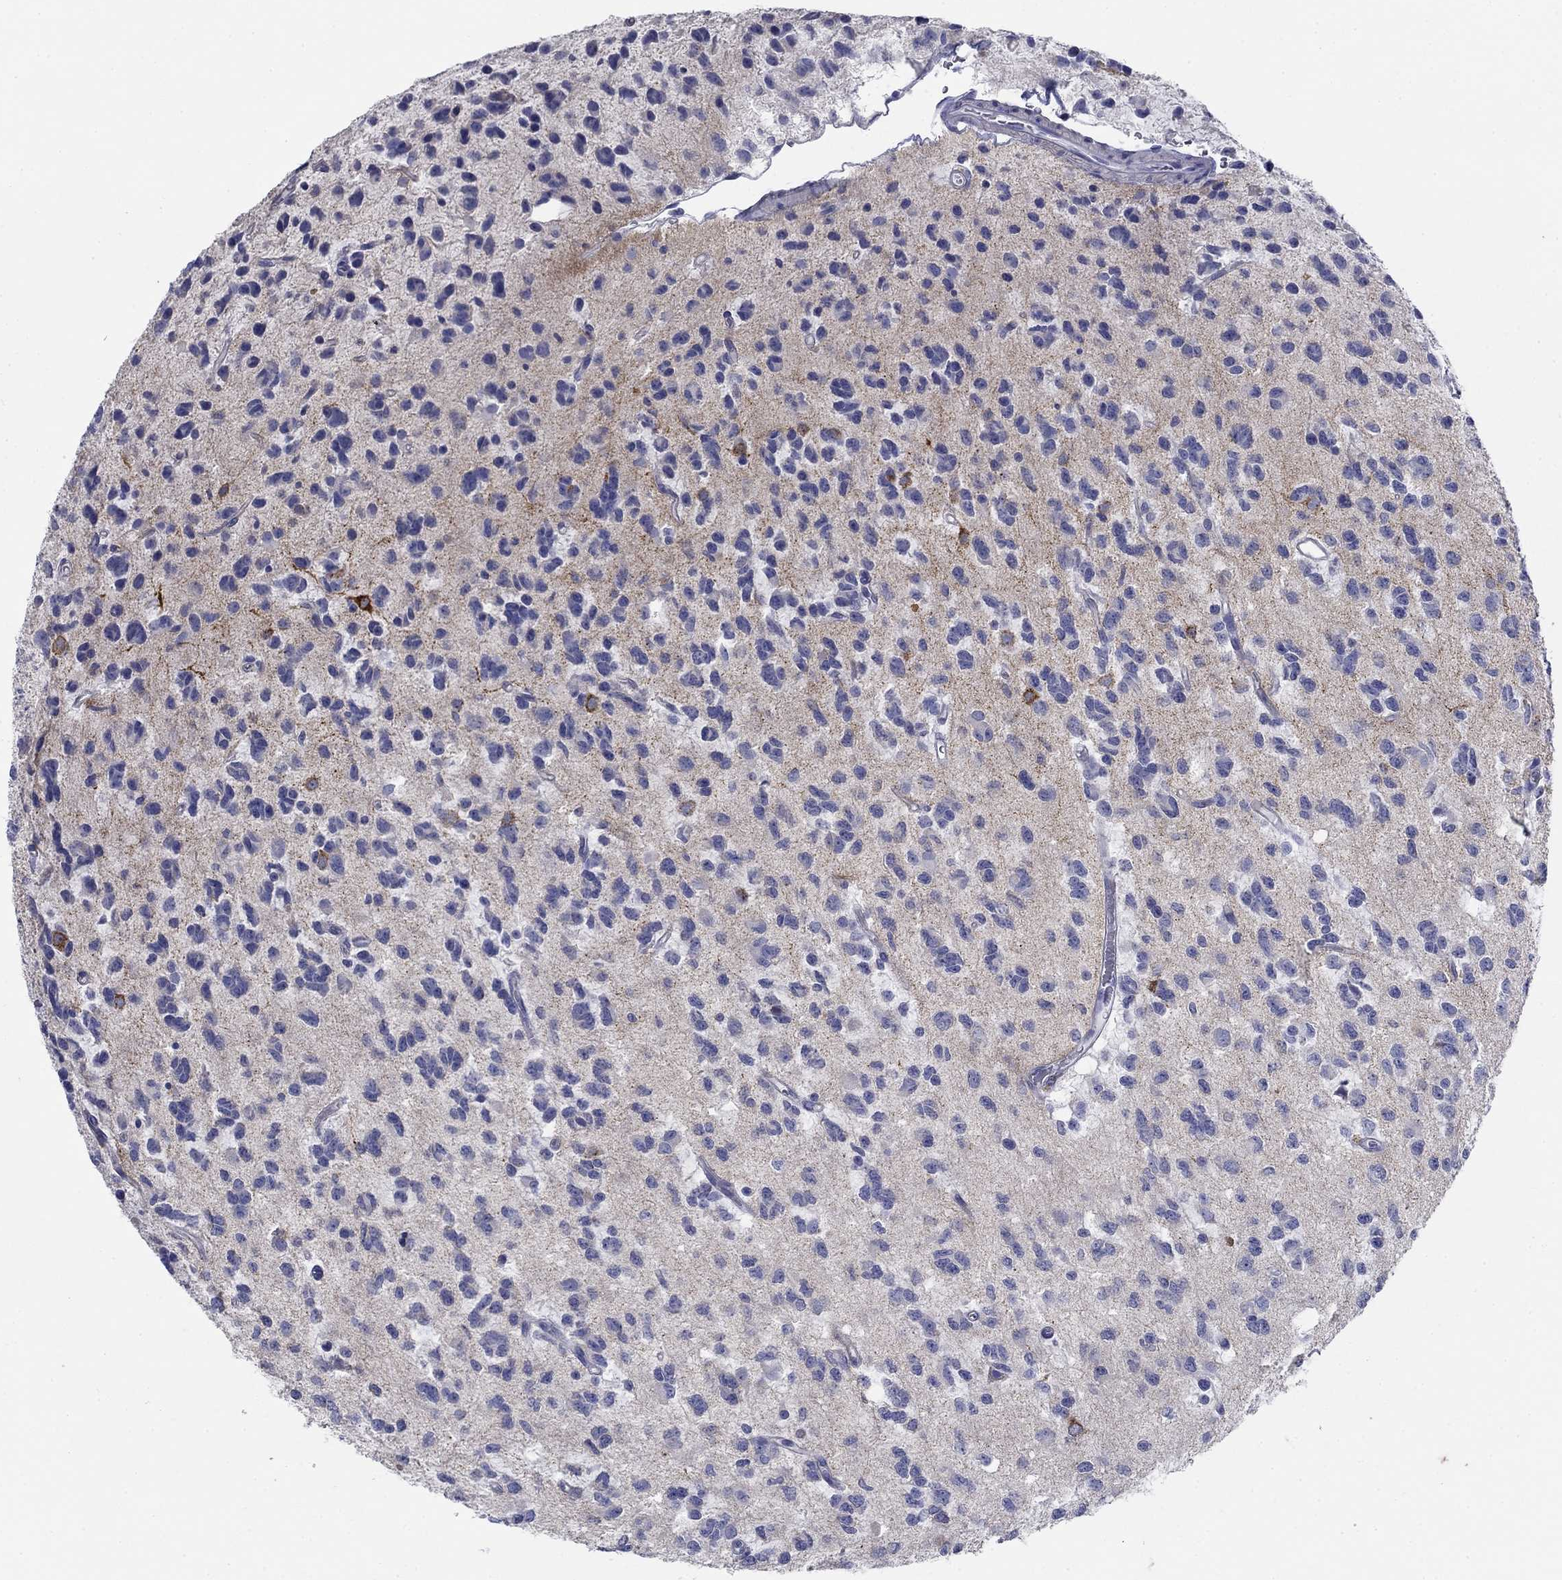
{"staining": {"intensity": "negative", "quantity": "none", "location": "none"}, "tissue": "glioma", "cell_type": "Tumor cells", "image_type": "cancer", "snomed": [{"axis": "morphology", "description": "Glioma, malignant, Low grade"}, {"axis": "topography", "description": "Brain"}], "caption": "An image of glioma stained for a protein exhibits no brown staining in tumor cells.", "gene": "PRKCG", "patient": {"sex": "female", "age": 45}}